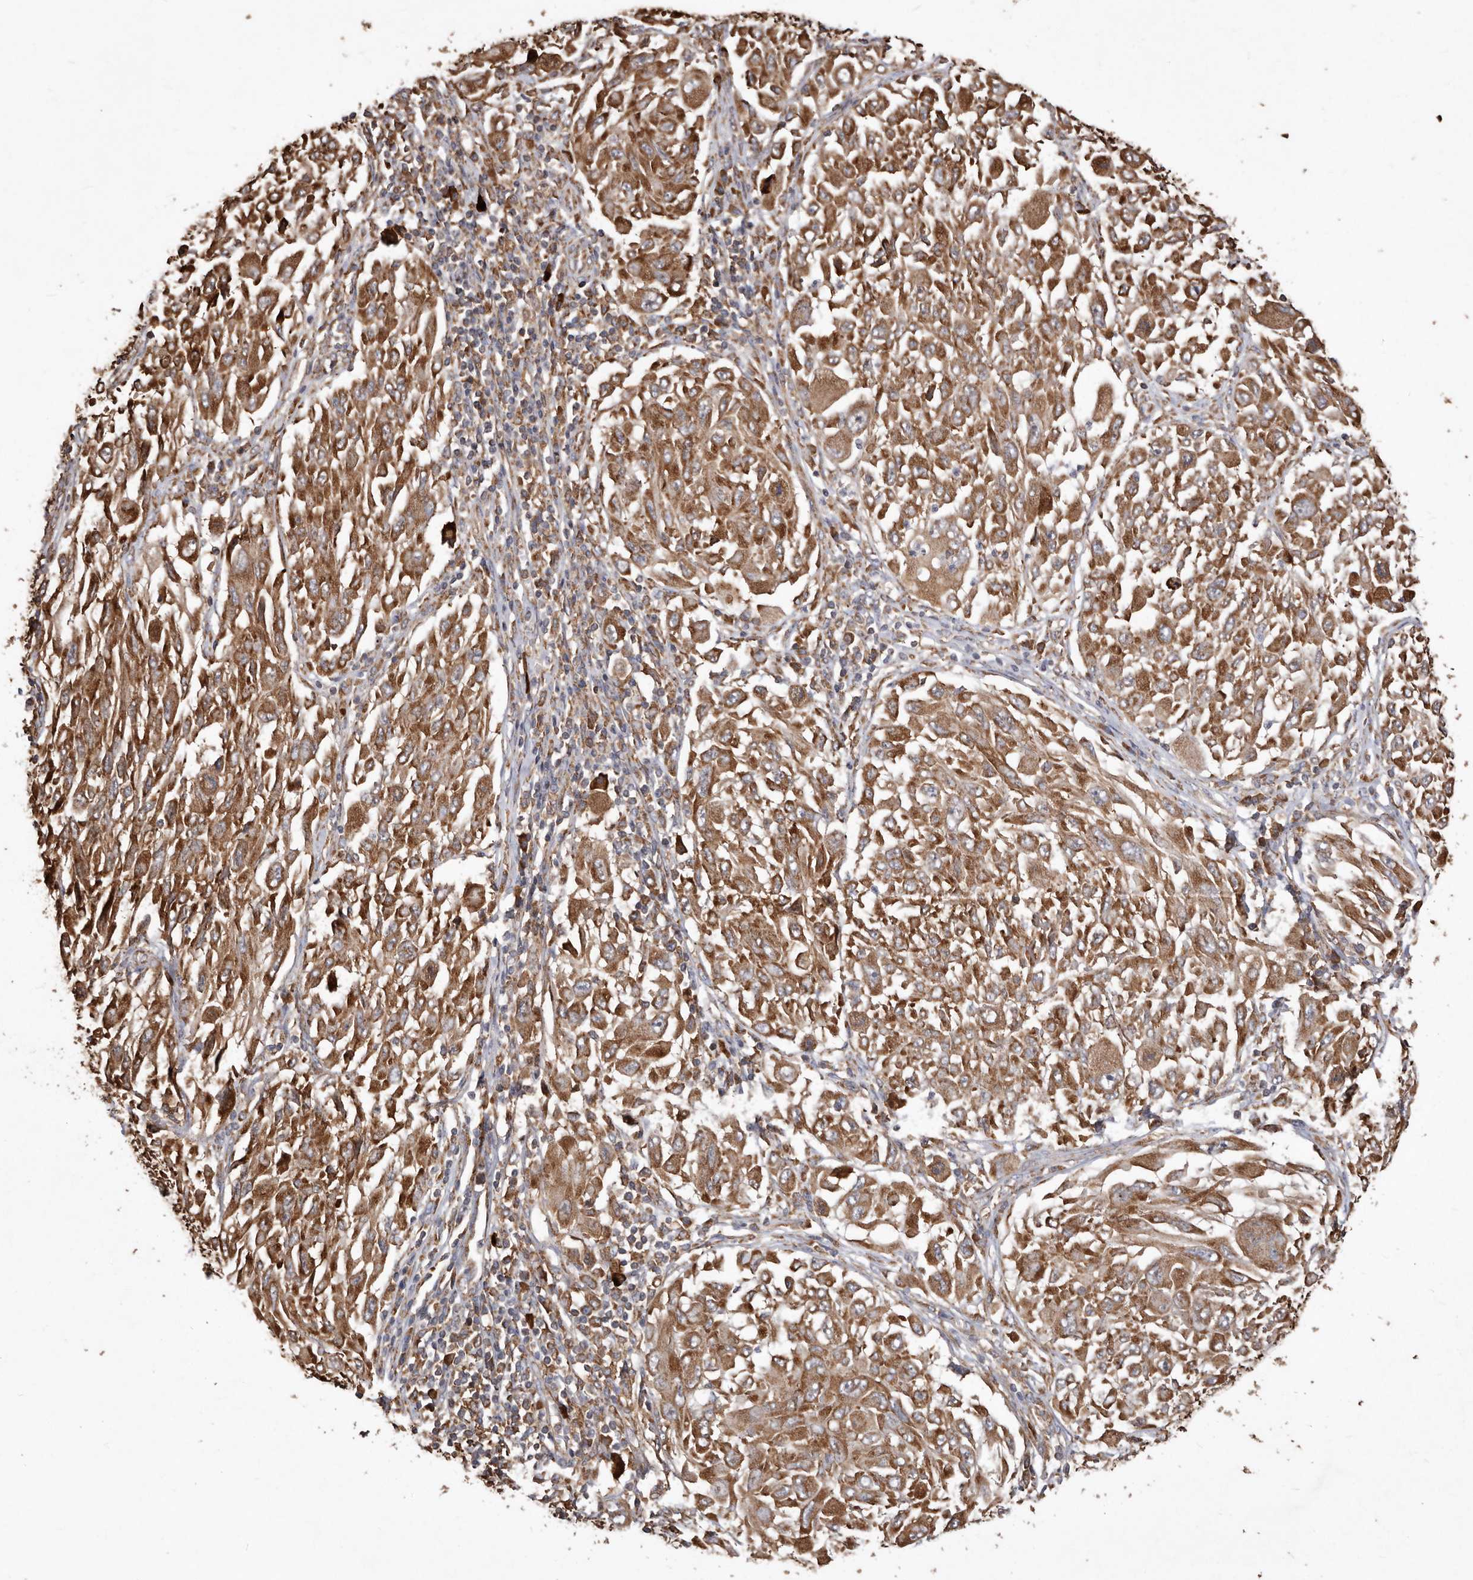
{"staining": {"intensity": "moderate", "quantity": ">75%", "location": "cytoplasmic/membranous"}, "tissue": "melanoma", "cell_type": "Tumor cells", "image_type": "cancer", "snomed": [{"axis": "morphology", "description": "Malignant melanoma, NOS"}, {"axis": "topography", "description": "Skin"}], "caption": "Immunohistochemistry of human malignant melanoma shows medium levels of moderate cytoplasmic/membranous expression in about >75% of tumor cells. Nuclei are stained in blue.", "gene": "STEAP2", "patient": {"sex": "female", "age": 91}}